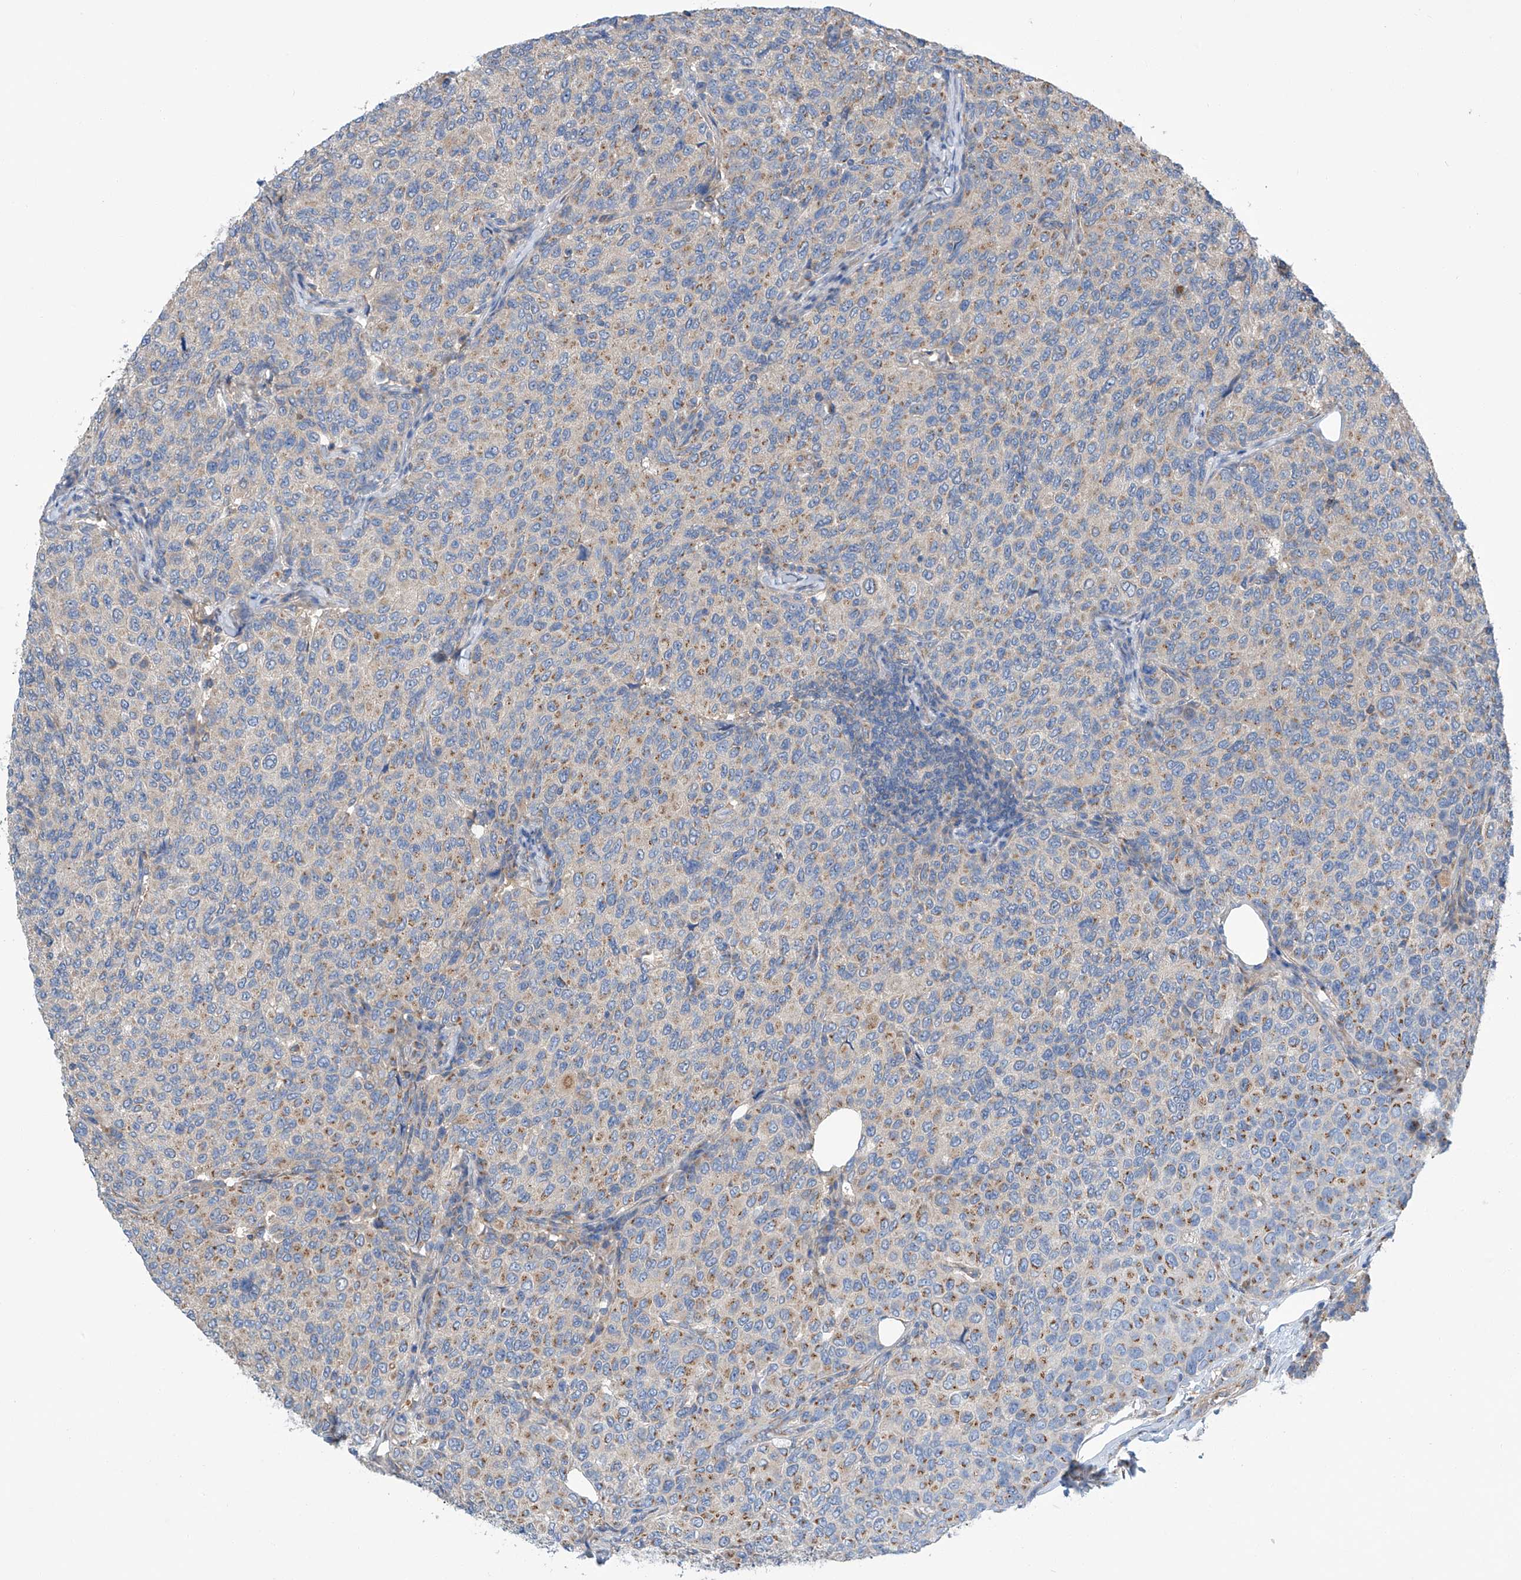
{"staining": {"intensity": "moderate", "quantity": "25%-75%", "location": "cytoplasmic/membranous"}, "tissue": "breast cancer", "cell_type": "Tumor cells", "image_type": "cancer", "snomed": [{"axis": "morphology", "description": "Duct carcinoma"}, {"axis": "topography", "description": "Breast"}], "caption": "This histopathology image demonstrates immunohistochemistry staining of breast cancer, with medium moderate cytoplasmic/membranous staining in approximately 25%-75% of tumor cells.", "gene": "SLC22A7", "patient": {"sex": "female", "age": 55}}